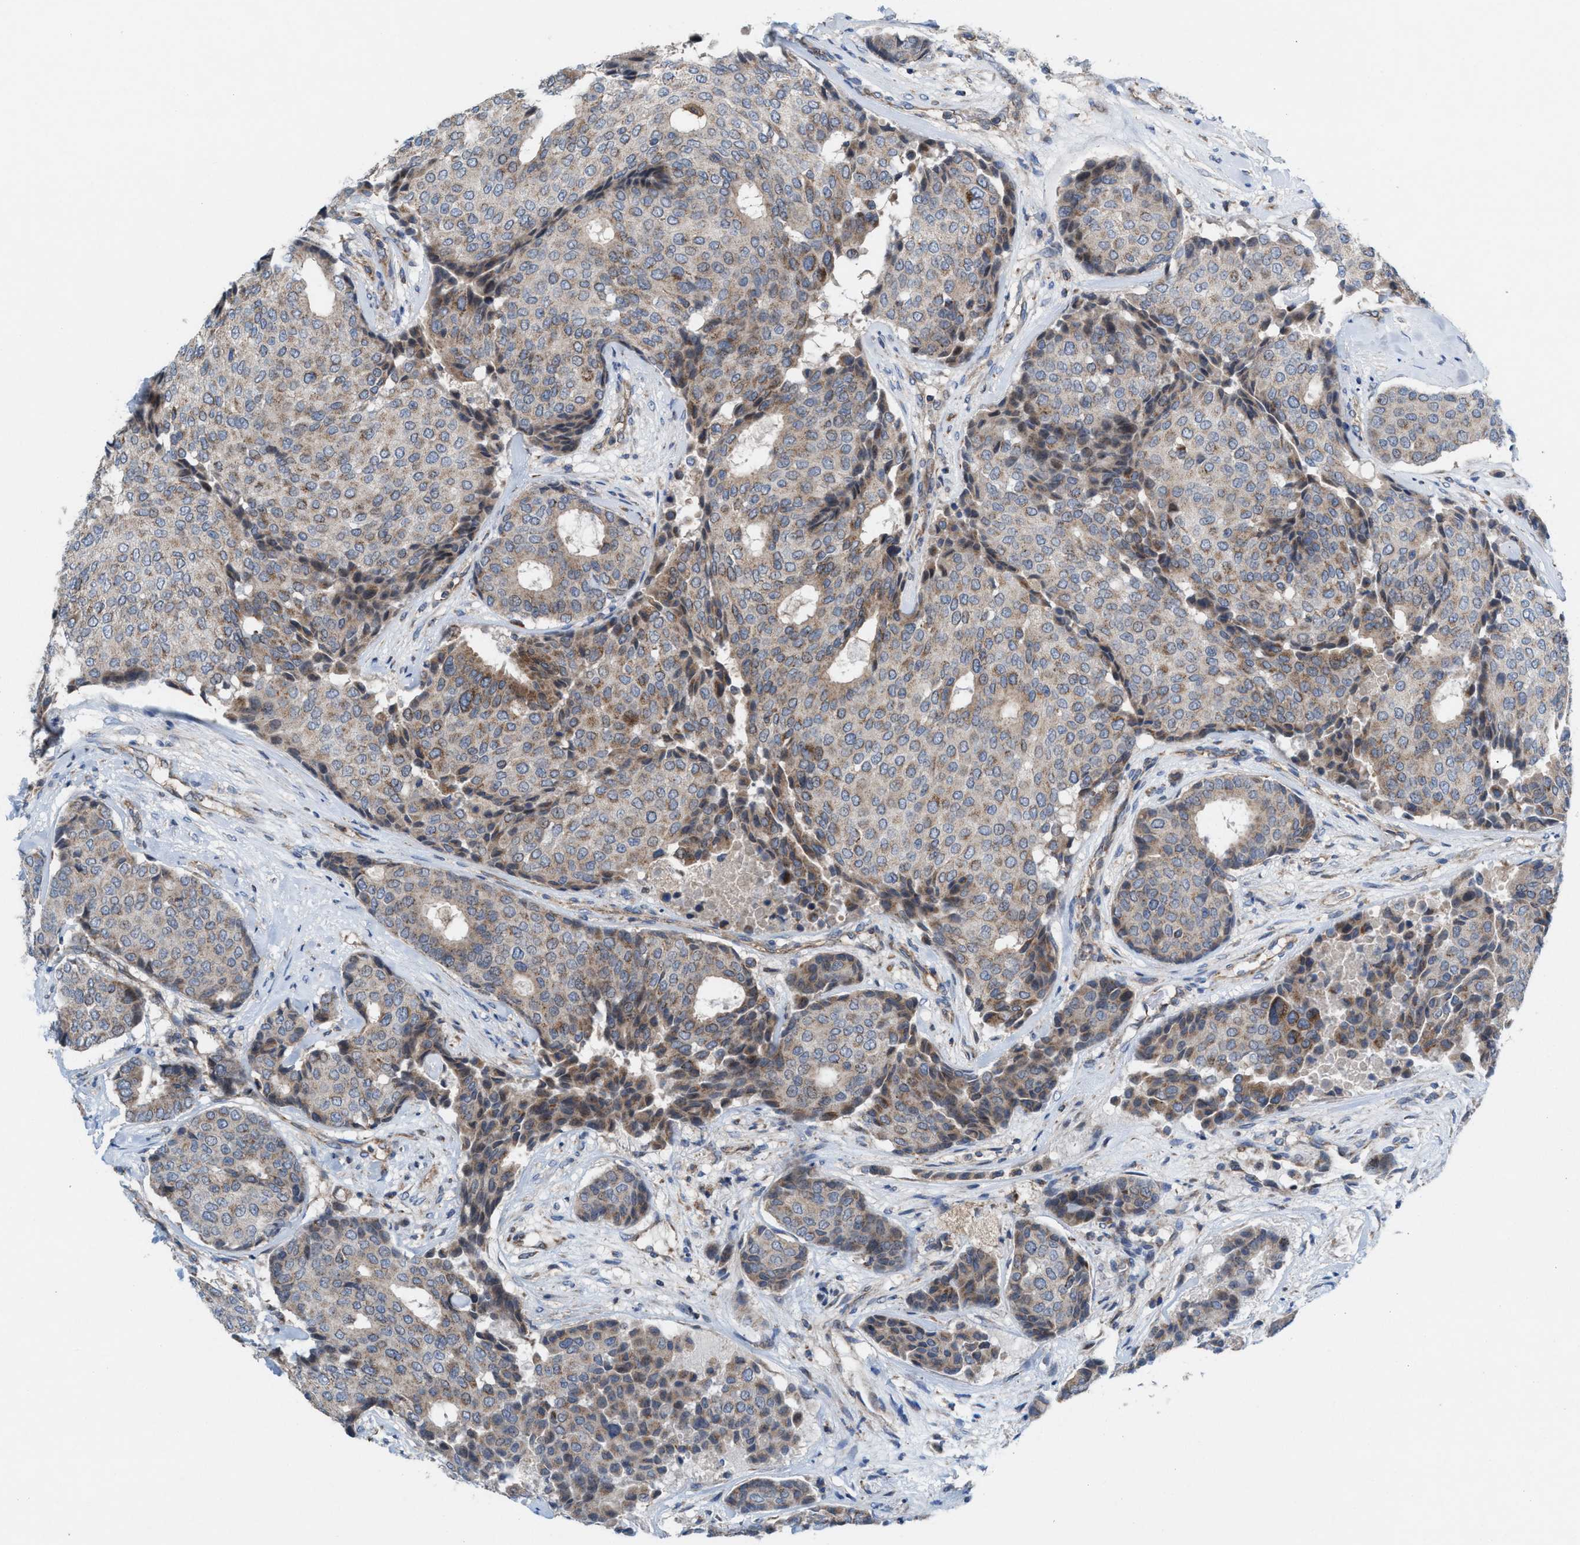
{"staining": {"intensity": "weak", "quantity": ">75%", "location": "cytoplasmic/membranous"}, "tissue": "breast cancer", "cell_type": "Tumor cells", "image_type": "cancer", "snomed": [{"axis": "morphology", "description": "Duct carcinoma"}, {"axis": "topography", "description": "Breast"}], "caption": "A low amount of weak cytoplasmic/membranous staining is present in approximately >75% of tumor cells in breast cancer tissue. The staining was performed using DAB, with brown indicating positive protein expression. Nuclei are stained blue with hematoxylin.", "gene": "MRM1", "patient": {"sex": "female", "age": 75}}